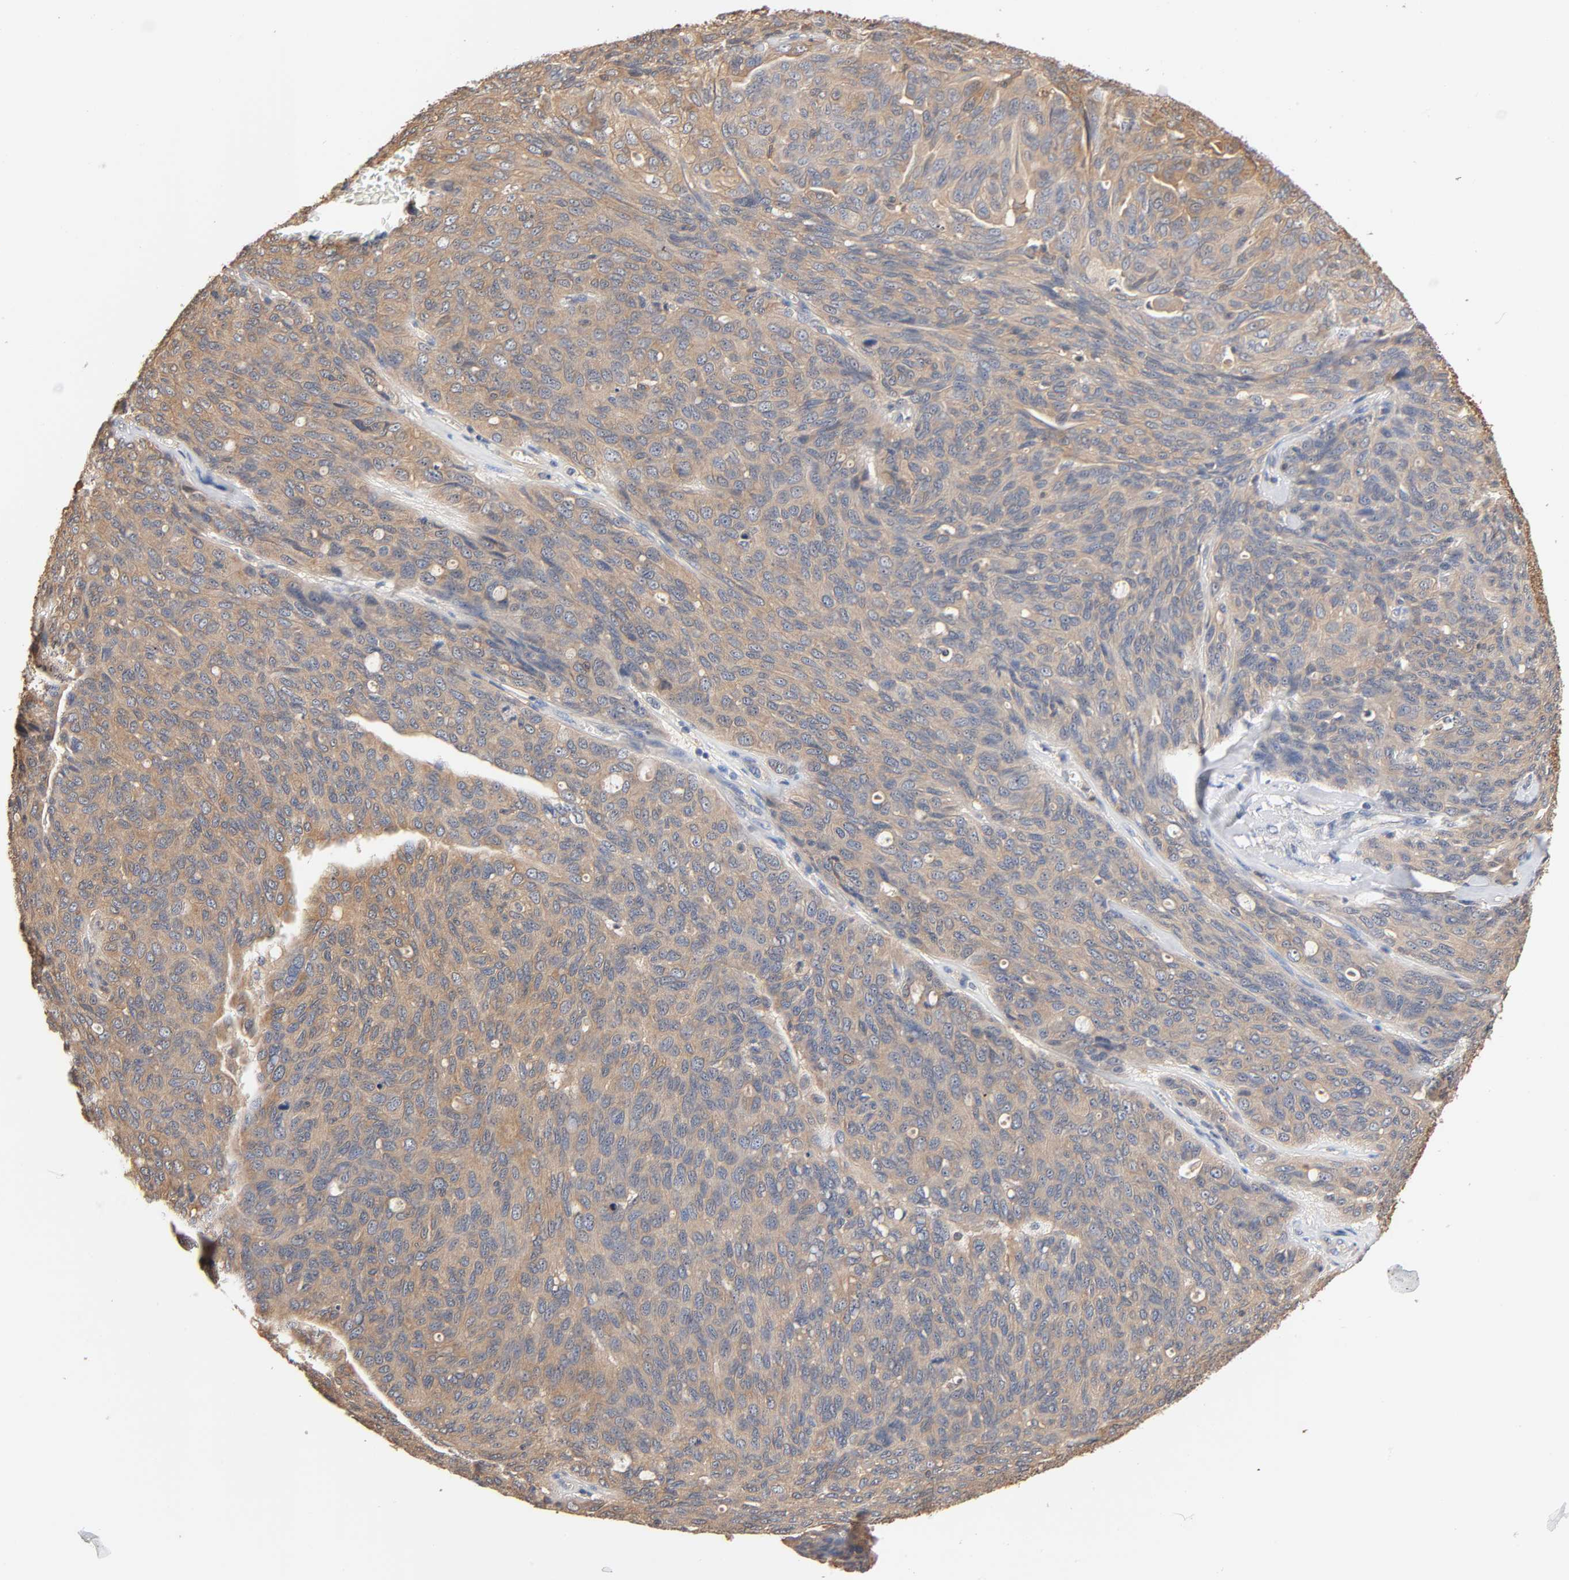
{"staining": {"intensity": "weak", "quantity": ">75%", "location": "cytoplasmic/membranous"}, "tissue": "ovarian cancer", "cell_type": "Tumor cells", "image_type": "cancer", "snomed": [{"axis": "morphology", "description": "Carcinoma, endometroid"}, {"axis": "topography", "description": "Ovary"}], "caption": "Immunohistochemical staining of endometroid carcinoma (ovarian) demonstrates low levels of weak cytoplasmic/membranous protein positivity in about >75% of tumor cells.", "gene": "ALDOA", "patient": {"sex": "female", "age": 60}}